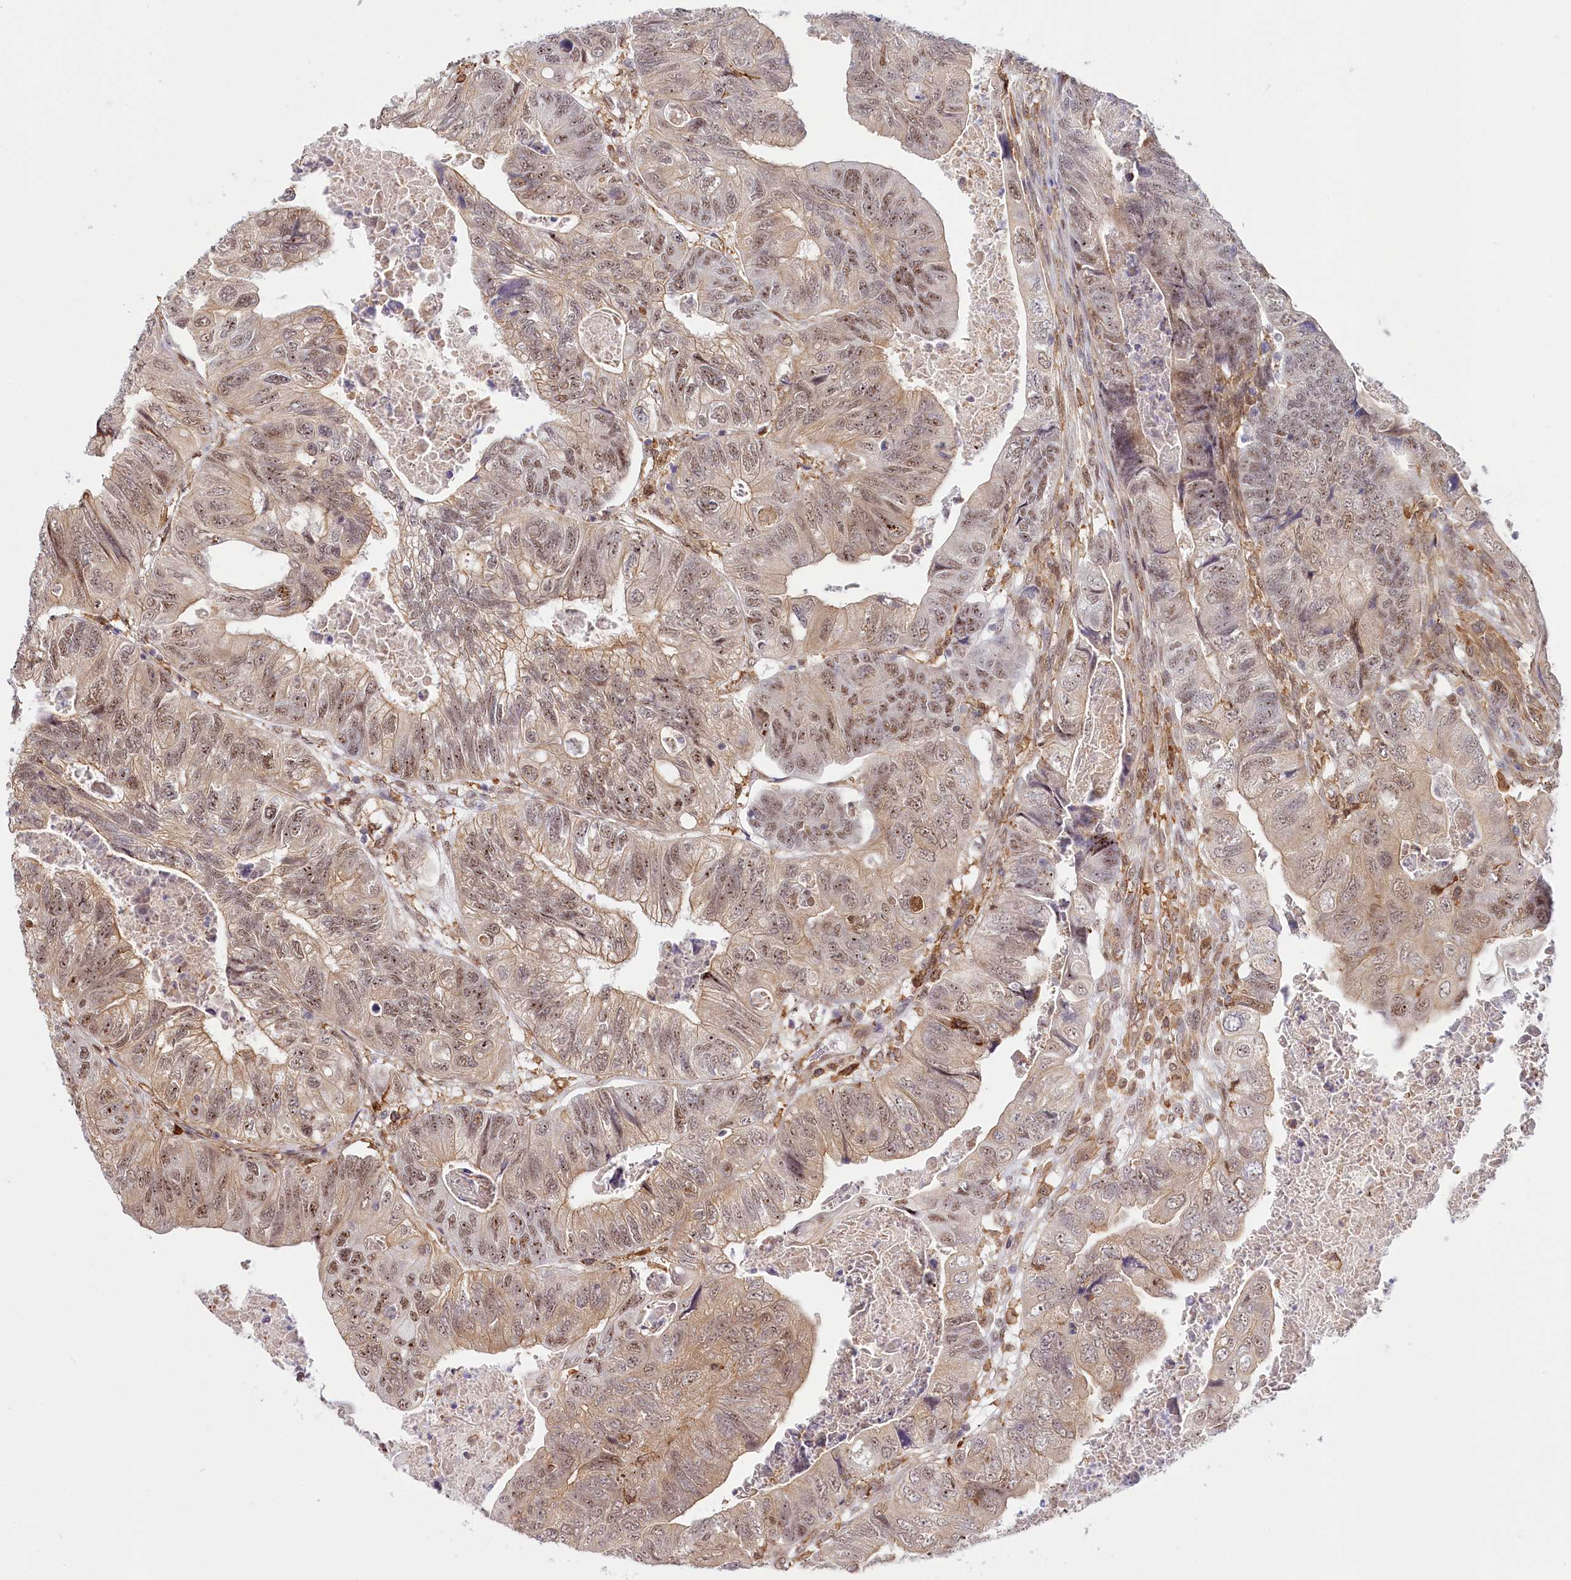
{"staining": {"intensity": "moderate", "quantity": "25%-75%", "location": "cytoplasmic/membranous,nuclear"}, "tissue": "colorectal cancer", "cell_type": "Tumor cells", "image_type": "cancer", "snomed": [{"axis": "morphology", "description": "Adenocarcinoma, NOS"}, {"axis": "topography", "description": "Rectum"}], "caption": "Tumor cells reveal medium levels of moderate cytoplasmic/membranous and nuclear positivity in approximately 25%-75% of cells in adenocarcinoma (colorectal). Immunohistochemistry (ihc) stains the protein in brown and the nuclei are stained blue.", "gene": "TUBGCP2", "patient": {"sex": "male", "age": 63}}